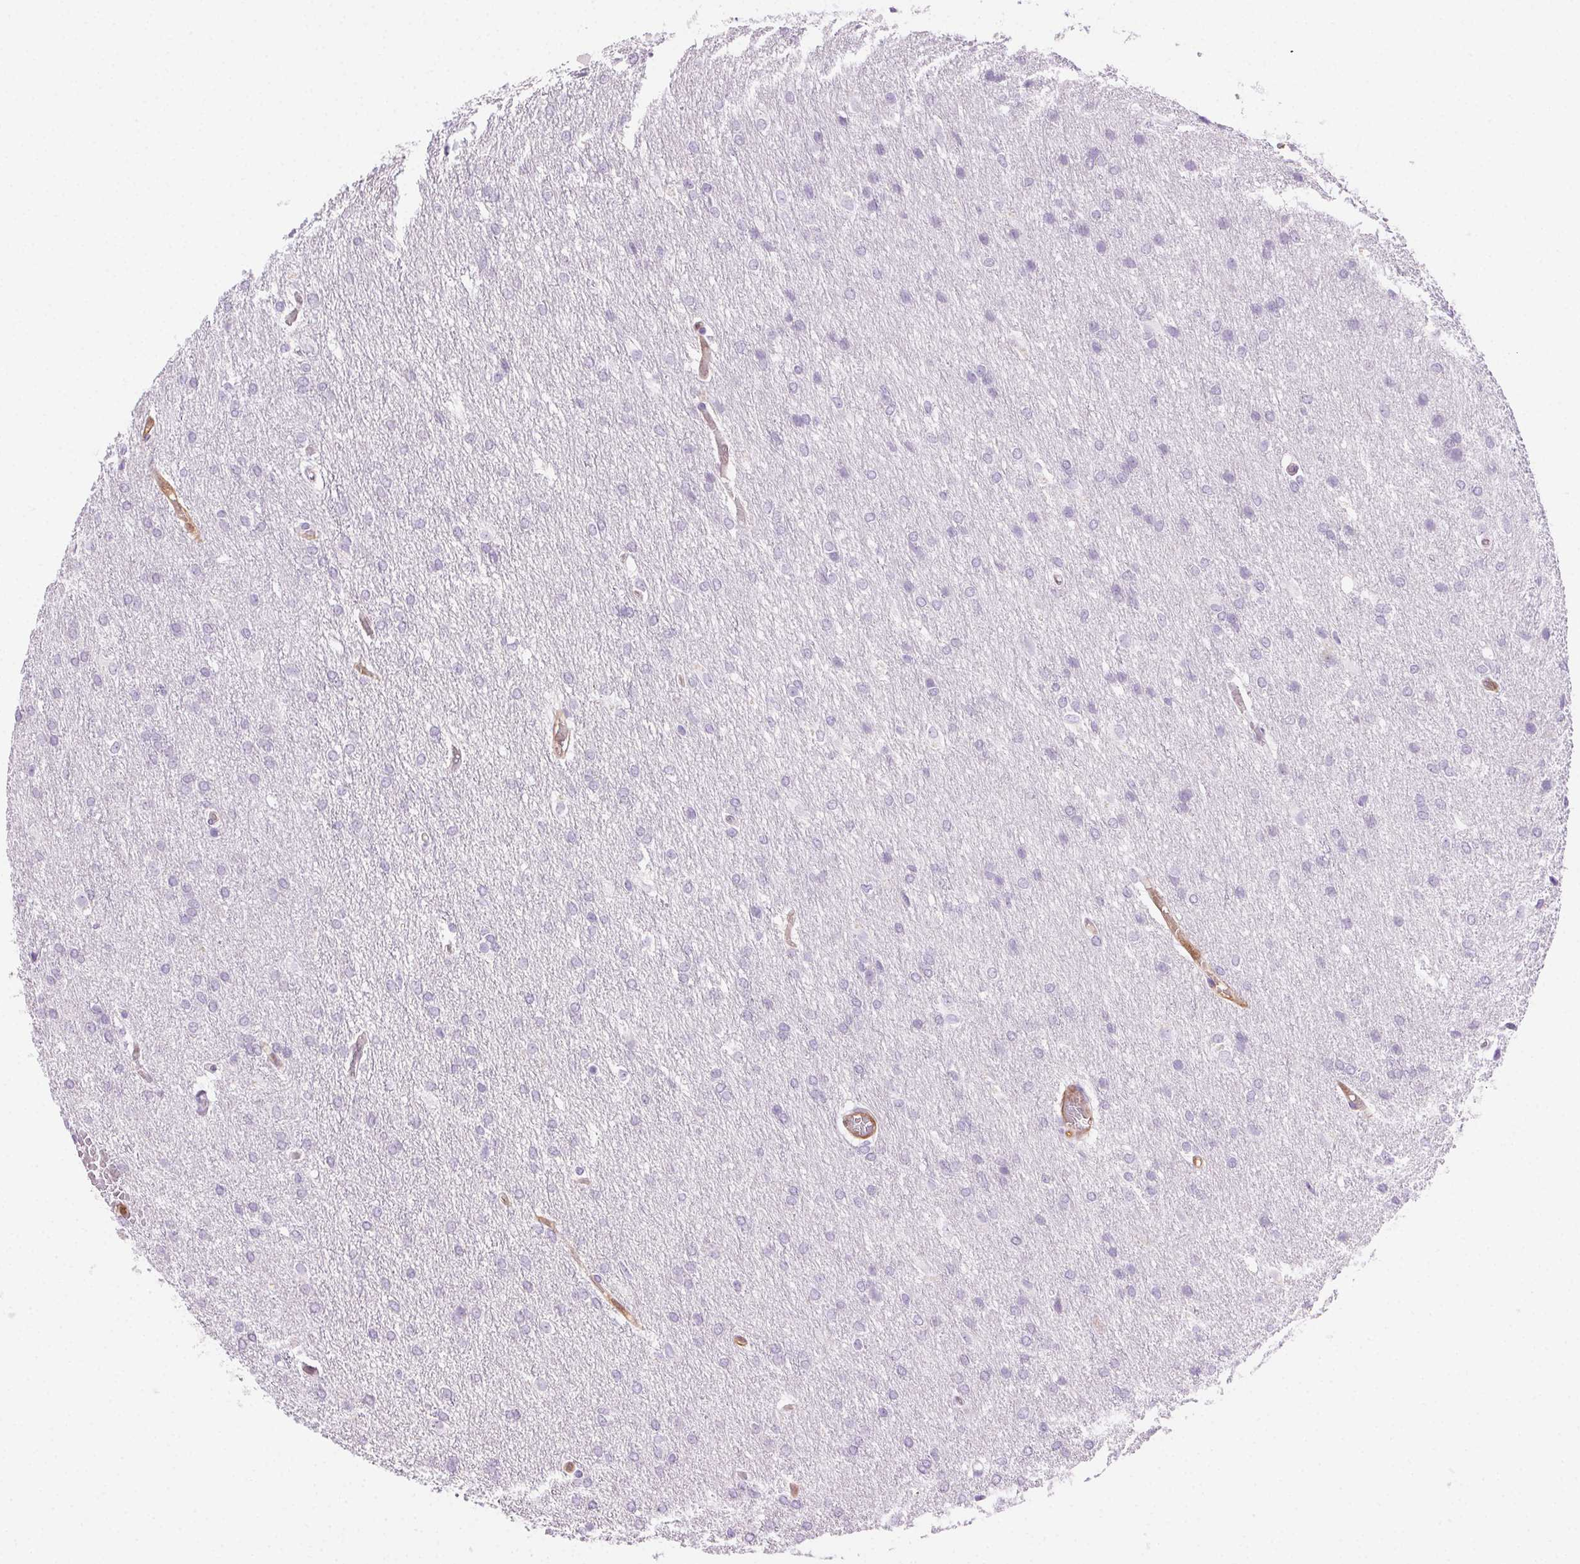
{"staining": {"intensity": "negative", "quantity": "none", "location": "none"}, "tissue": "glioma", "cell_type": "Tumor cells", "image_type": "cancer", "snomed": [{"axis": "morphology", "description": "Glioma, malignant, High grade"}, {"axis": "topography", "description": "Brain"}], "caption": "Tumor cells are negative for brown protein staining in glioma.", "gene": "TMEM45A", "patient": {"sex": "male", "age": 68}}